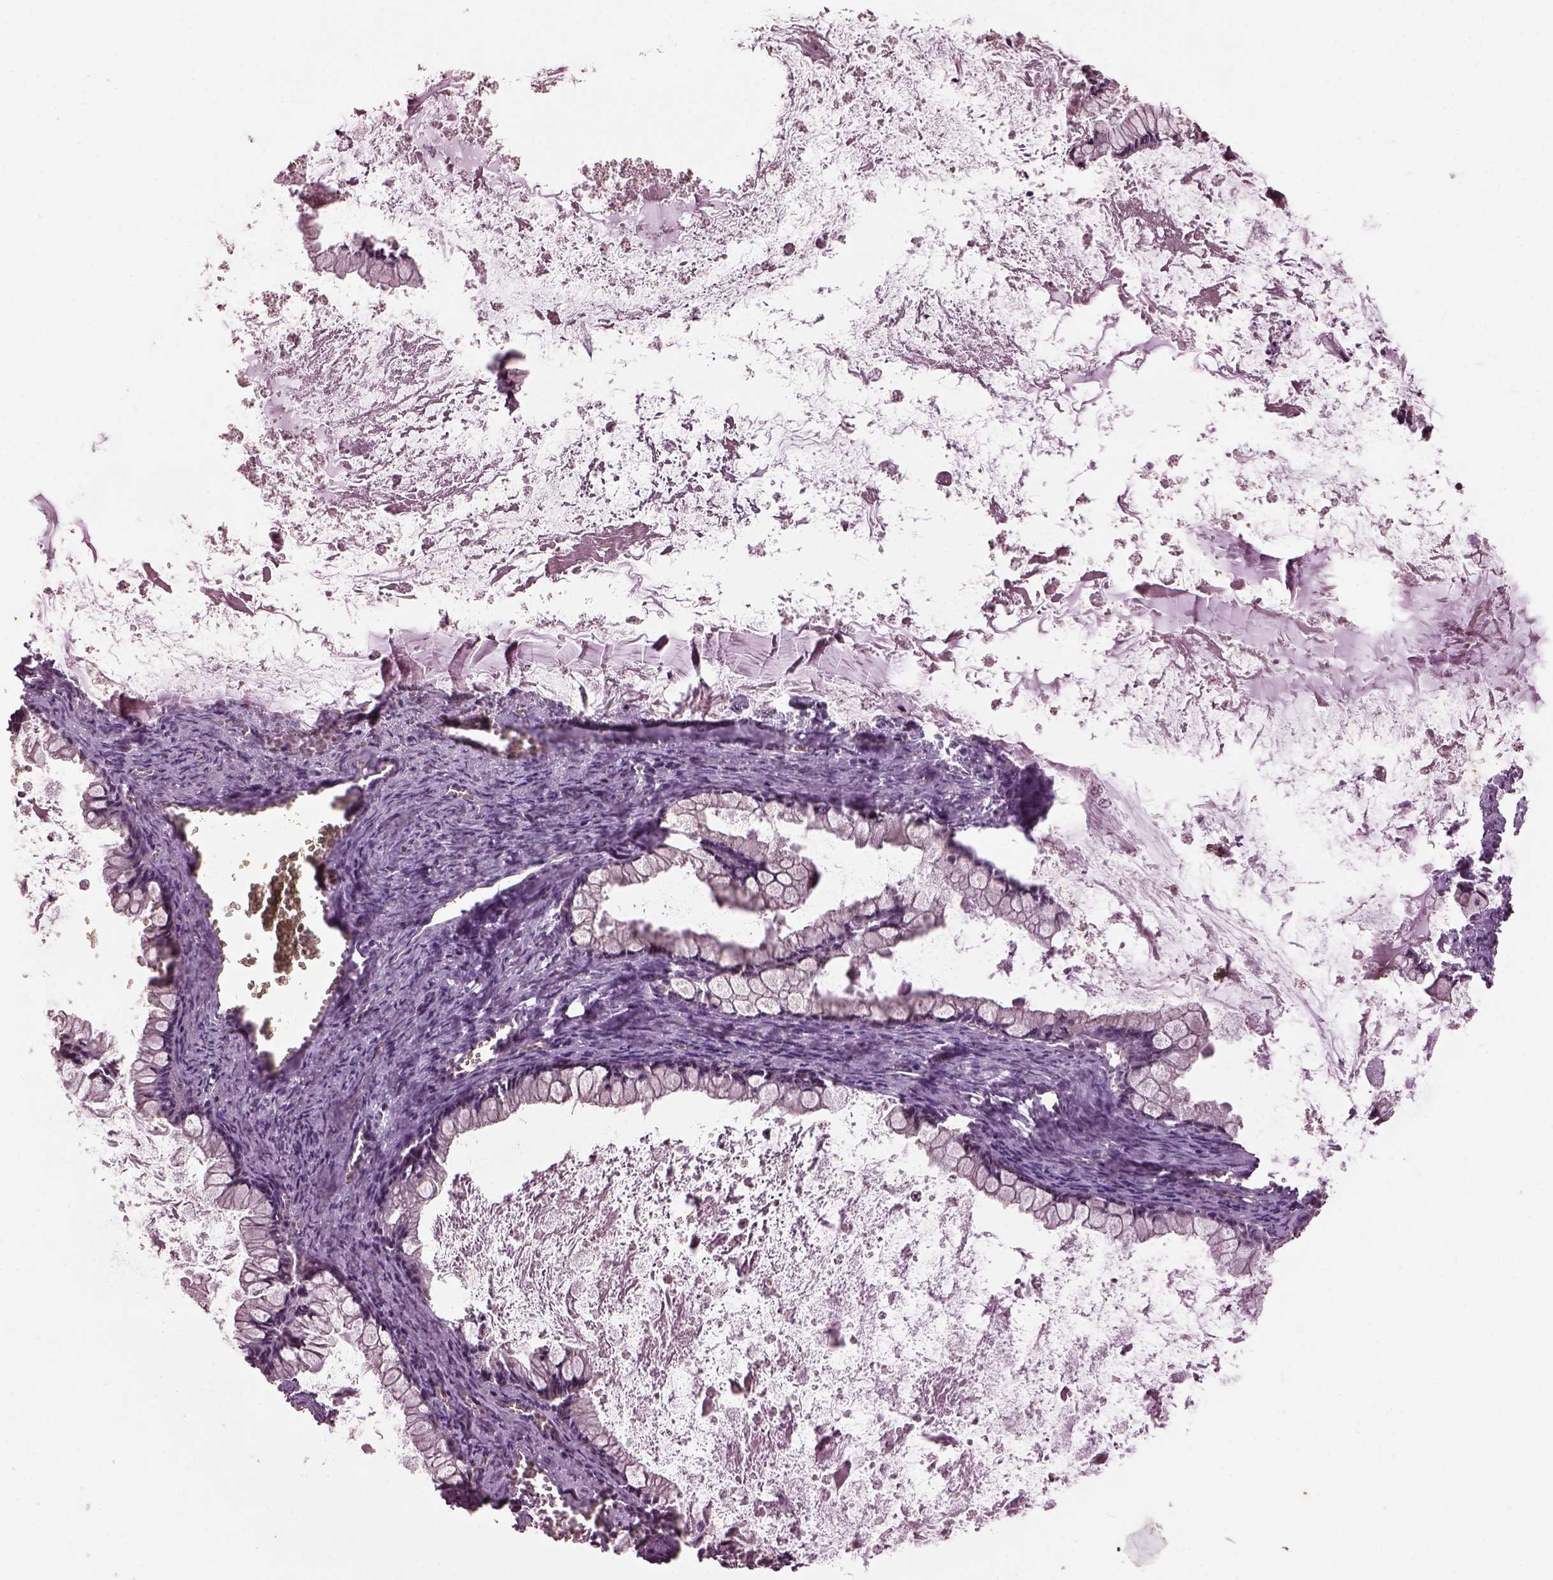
{"staining": {"intensity": "negative", "quantity": "none", "location": "none"}, "tissue": "ovarian cancer", "cell_type": "Tumor cells", "image_type": "cancer", "snomed": [{"axis": "morphology", "description": "Cystadenocarcinoma, mucinous, NOS"}, {"axis": "topography", "description": "Ovary"}], "caption": "An image of ovarian cancer (mucinous cystadenocarcinoma) stained for a protein exhibits no brown staining in tumor cells.", "gene": "GNRH1", "patient": {"sex": "female", "age": 67}}